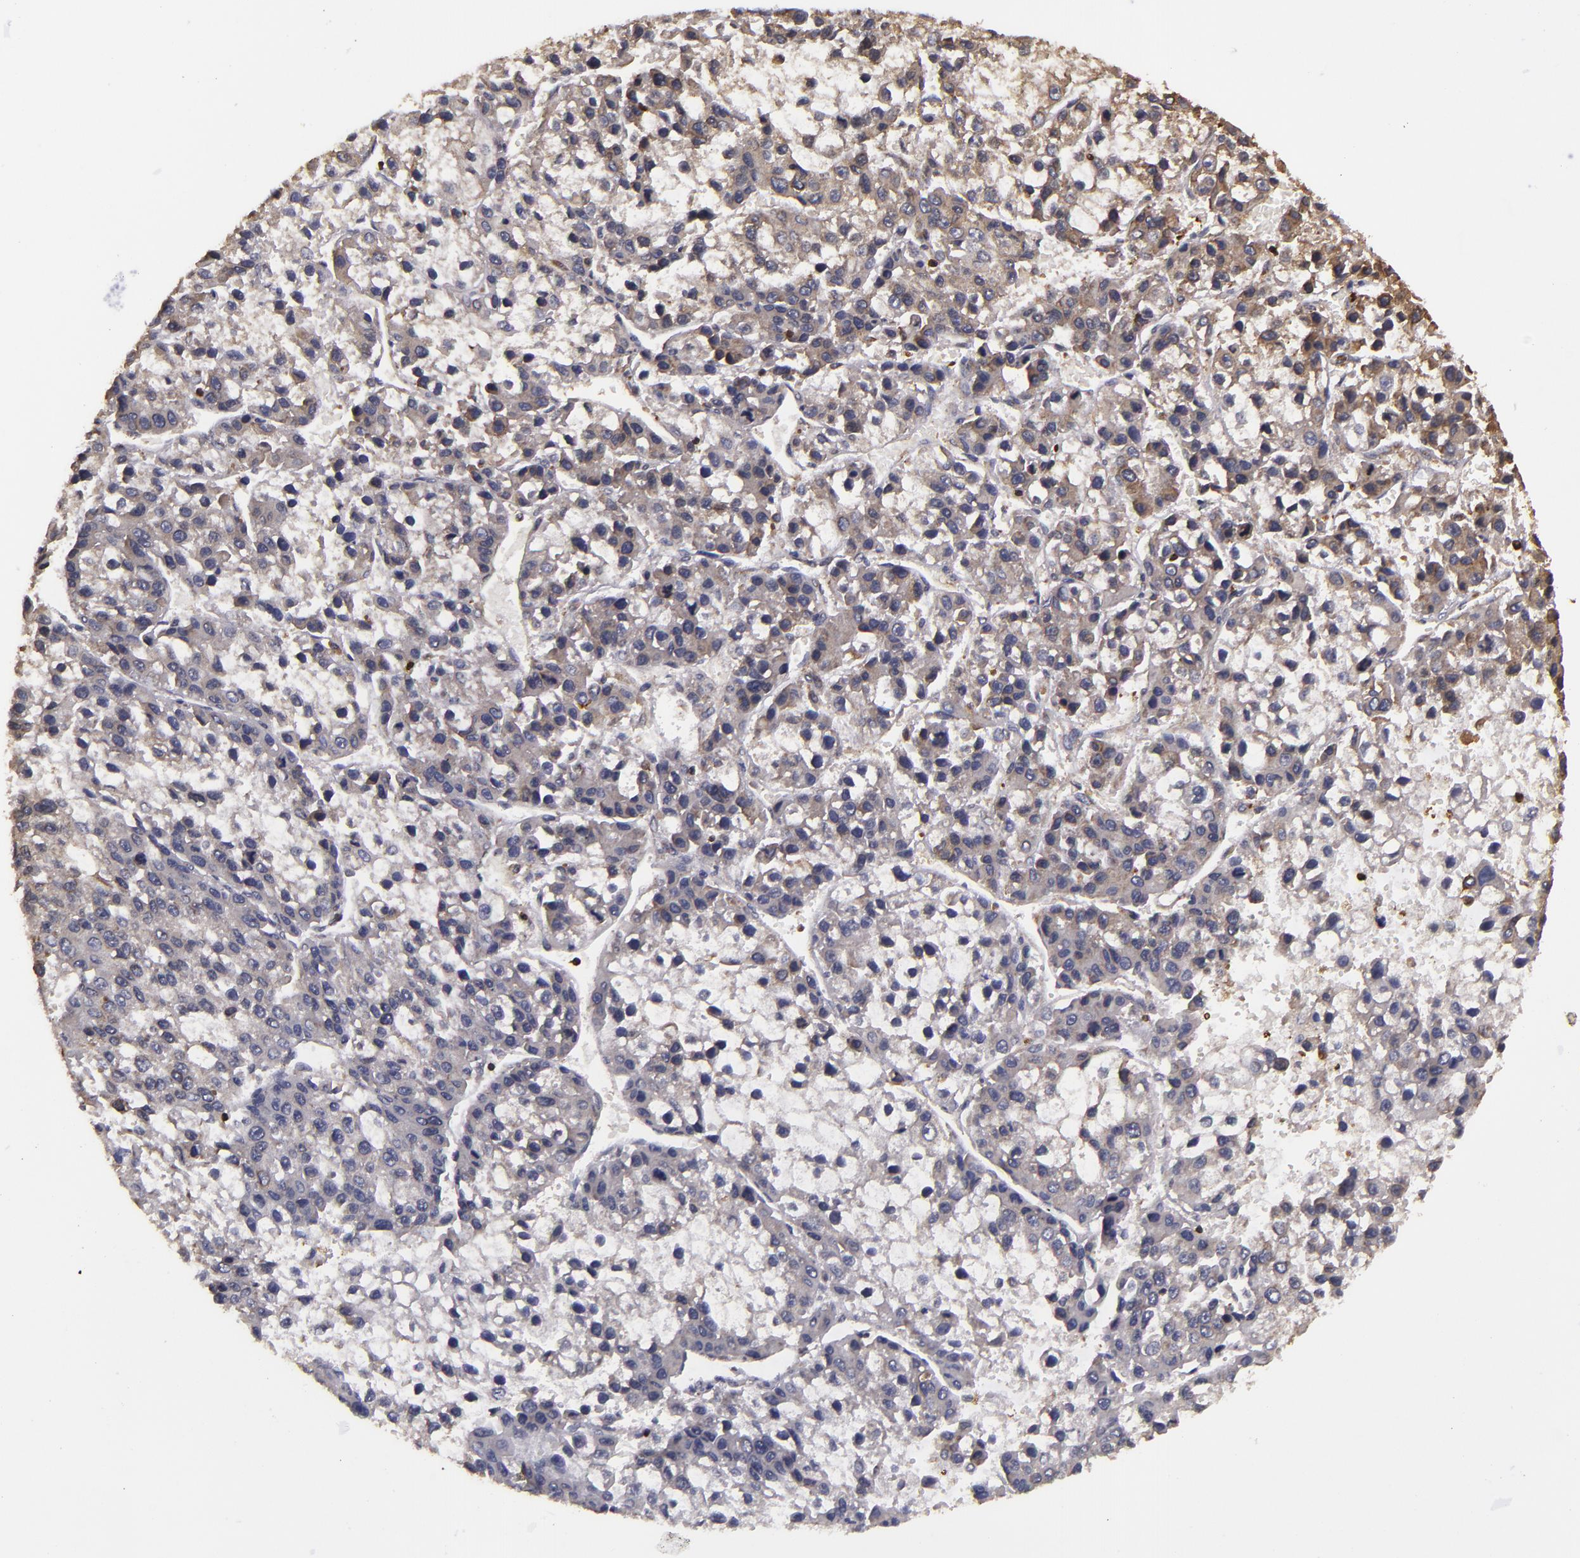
{"staining": {"intensity": "moderate", "quantity": "<25%", "location": "cytoplasmic/membranous"}, "tissue": "liver cancer", "cell_type": "Tumor cells", "image_type": "cancer", "snomed": [{"axis": "morphology", "description": "Carcinoma, Hepatocellular, NOS"}, {"axis": "topography", "description": "Liver"}], "caption": "Hepatocellular carcinoma (liver) was stained to show a protein in brown. There is low levels of moderate cytoplasmic/membranous positivity in about <25% of tumor cells. Using DAB (brown) and hematoxylin (blue) stains, captured at high magnification using brightfield microscopy.", "gene": "SLC9A3R1", "patient": {"sex": "female", "age": 66}}